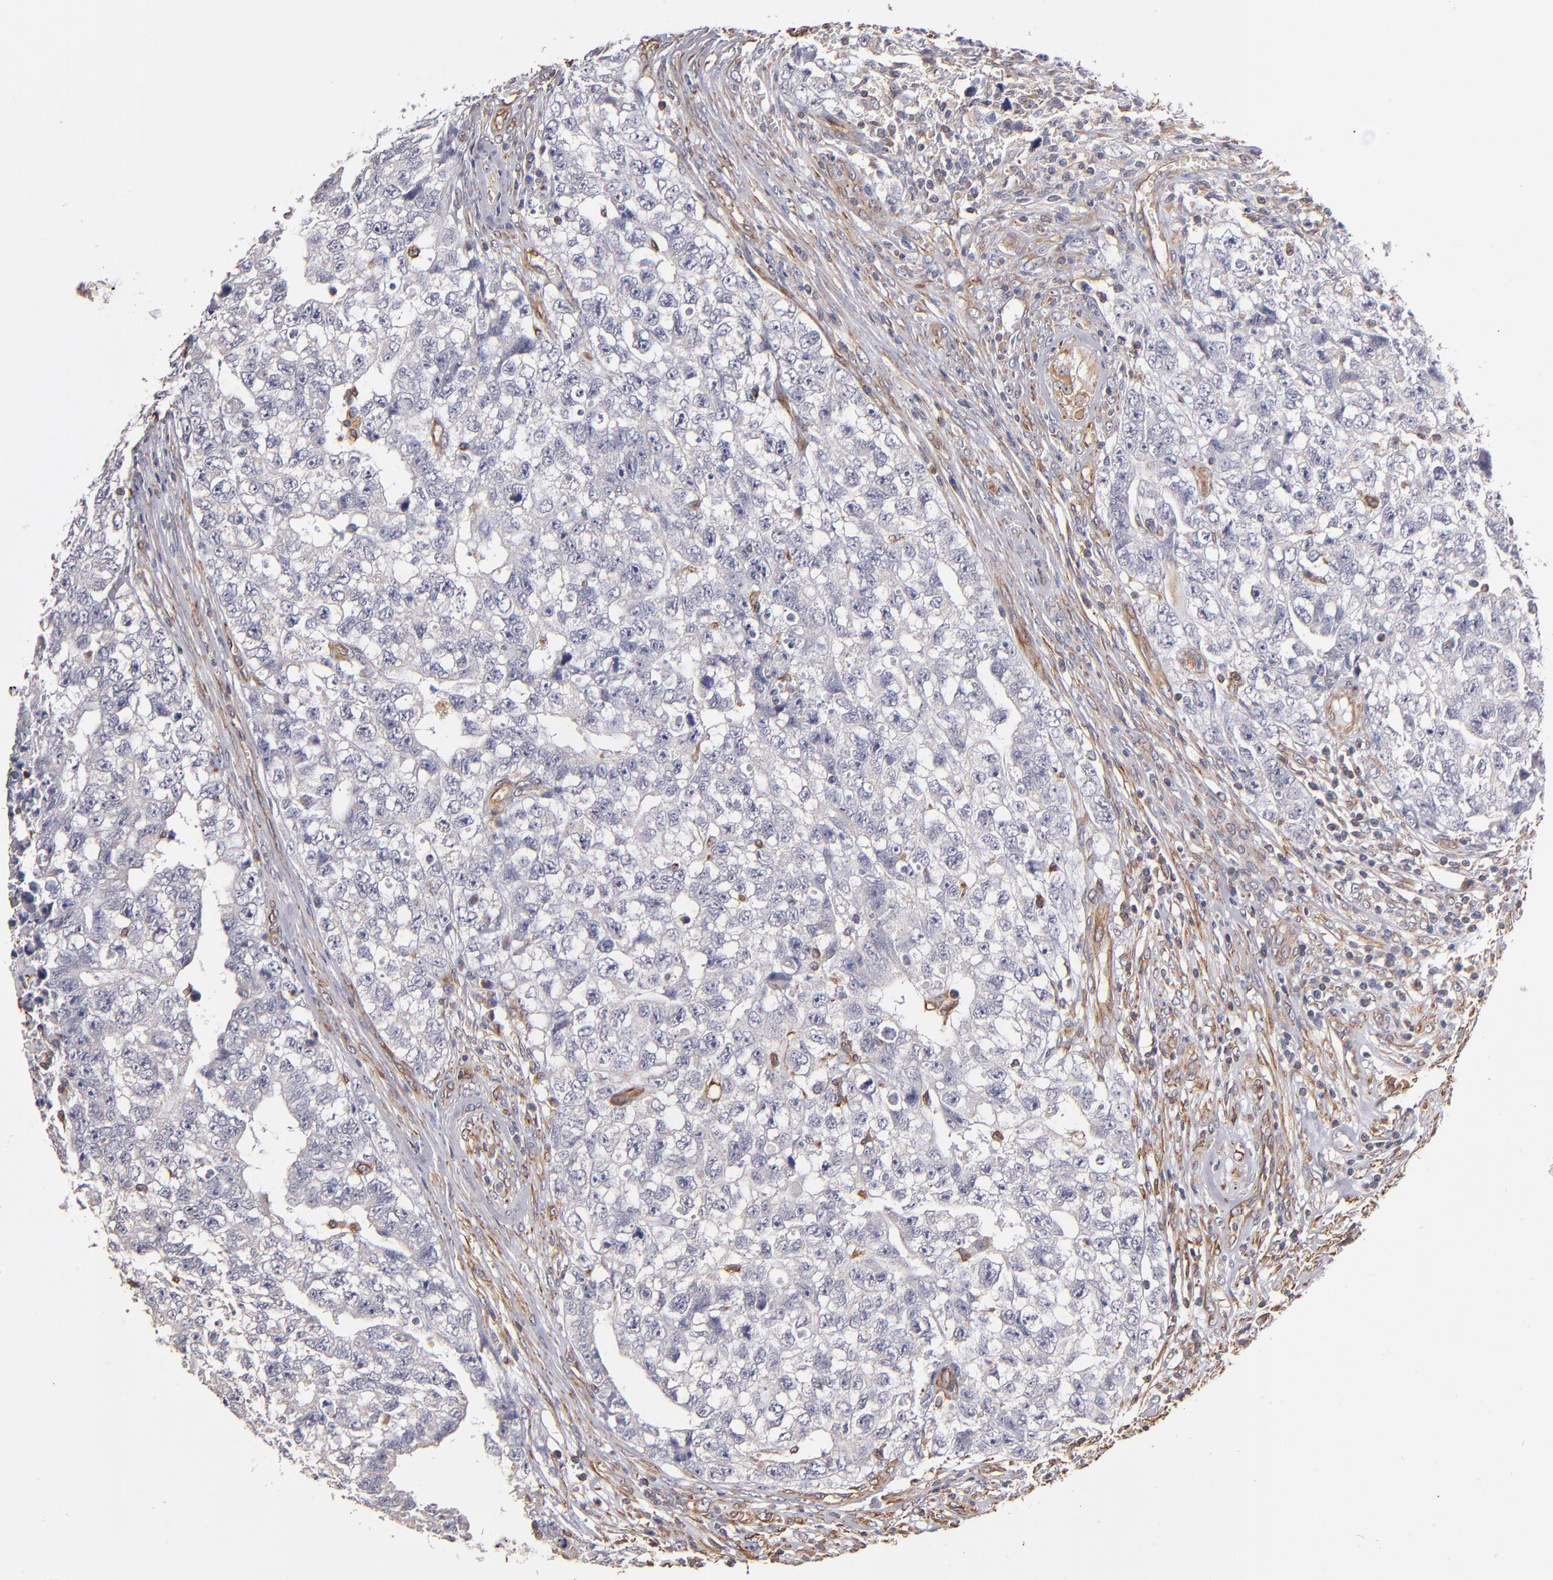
{"staining": {"intensity": "negative", "quantity": "none", "location": "none"}, "tissue": "testis cancer", "cell_type": "Tumor cells", "image_type": "cancer", "snomed": [{"axis": "morphology", "description": "Carcinoma, Embryonal, NOS"}, {"axis": "topography", "description": "Testis"}], "caption": "The image exhibits no staining of tumor cells in embryonal carcinoma (testis).", "gene": "ABCC1", "patient": {"sex": "male", "age": 31}}